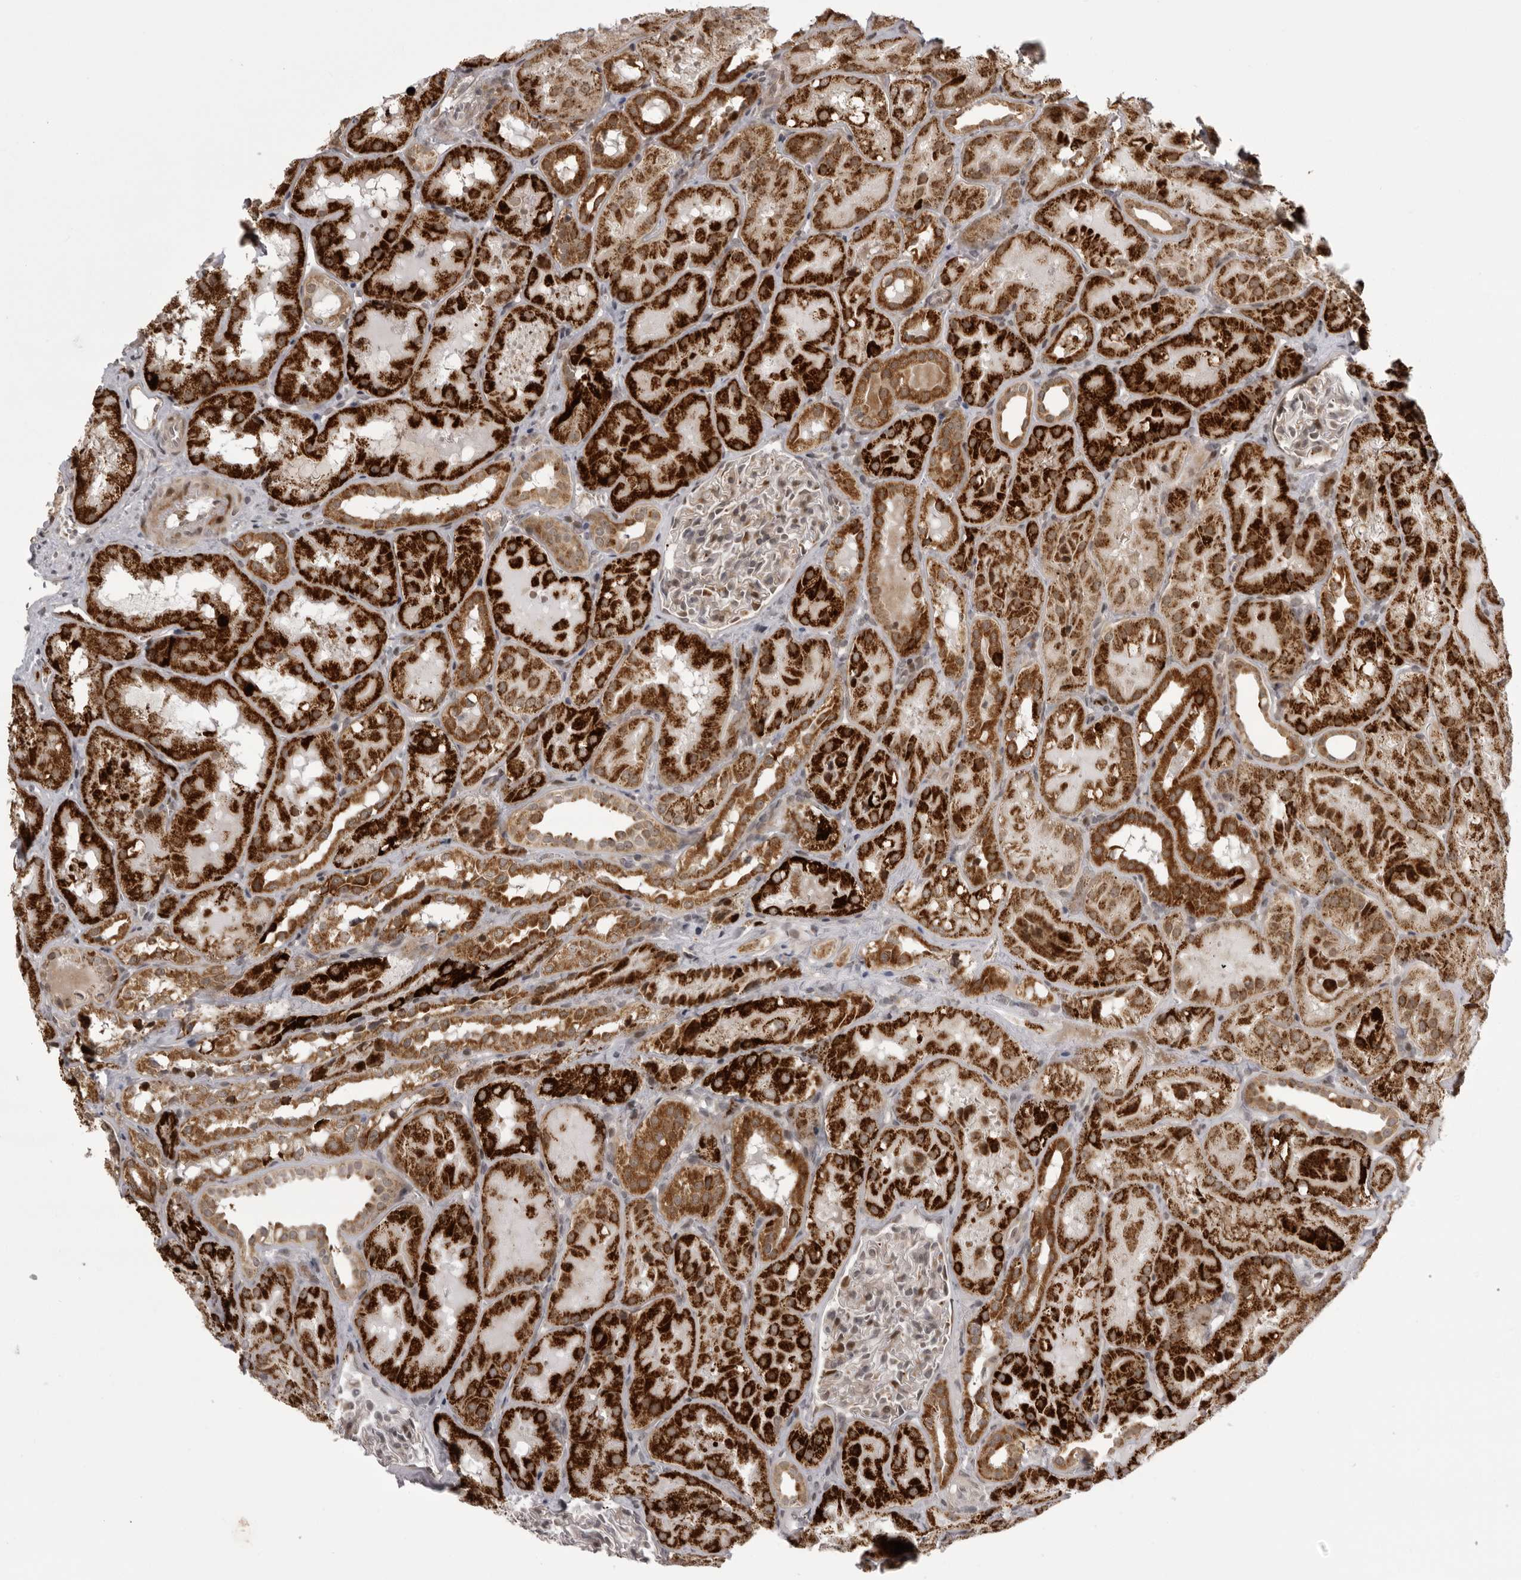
{"staining": {"intensity": "moderate", "quantity": "<25%", "location": "nuclear"}, "tissue": "kidney", "cell_type": "Cells in glomeruli", "image_type": "normal", "snomed": [{"axis": "morphology", "description": "Normal tissue, NOS"}, {"axis": "topography", "description": "Kidney"}], "caption": "Immunohistochemistry of benign human kidney reveals low levels of moderate nuclear positivity in about <25% of cells in glomeruli.", "gene": "C1orf109", "patient": {"sex": "male", "age": 16}}